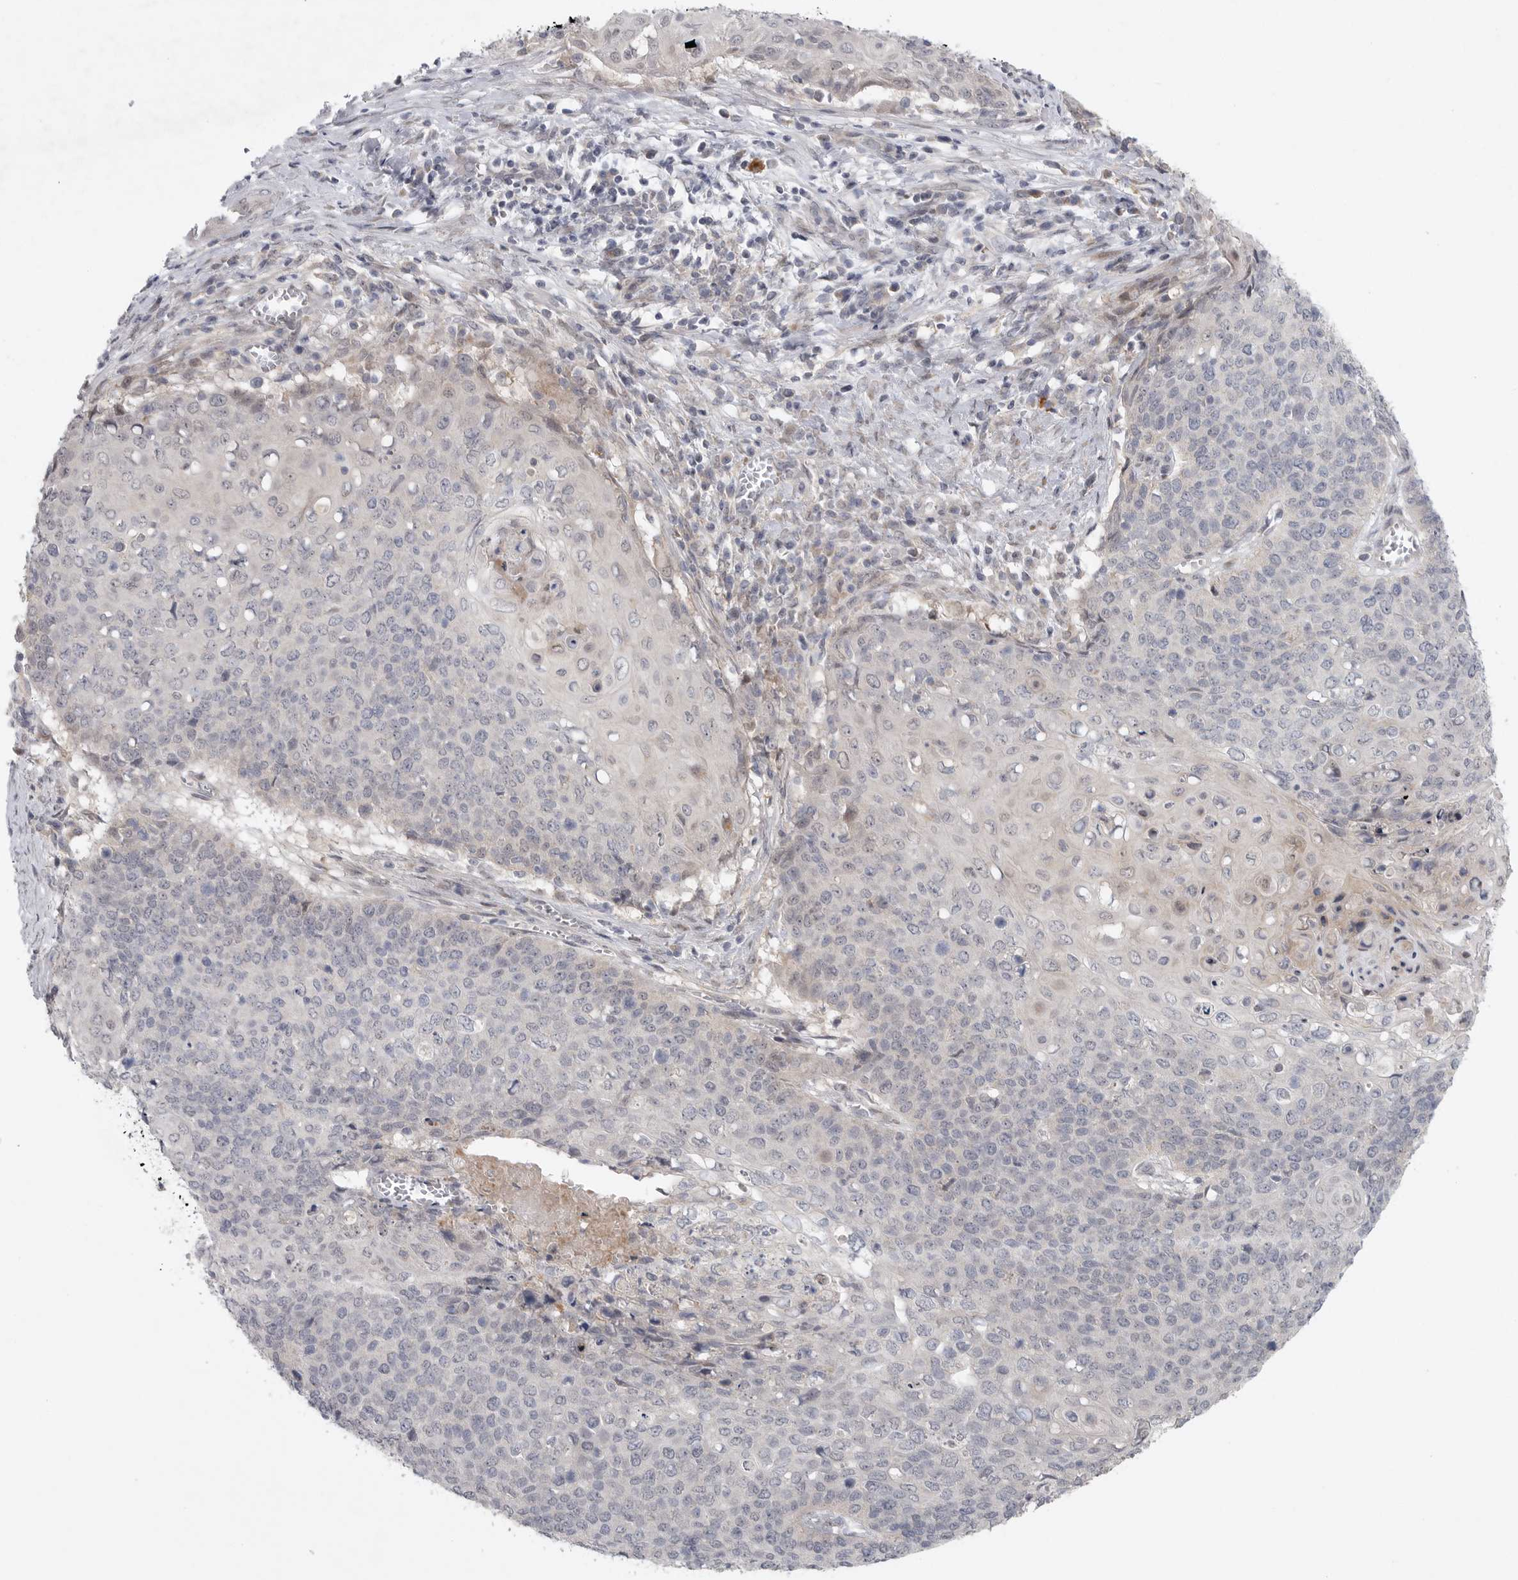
{"staining": {"intensity": "negative", "quantity": "none", "location": "none"}, "tissue": "cervical cancer", "cell_type": "Tumor cells", "image_type": "cancer", "snomed": [{"axis": "morphology", "description": "Squamous cell carcinoma, NOS"}, {"axis": "topography", "description": "Cervix"}], "caption": "Human cervical squamous cell carcinoma stained for a protein using immunohistochemistry reveals no staining in tumor cells.", "gene": "FBXO43", "patient": {"sex": "female", "age": 39}}